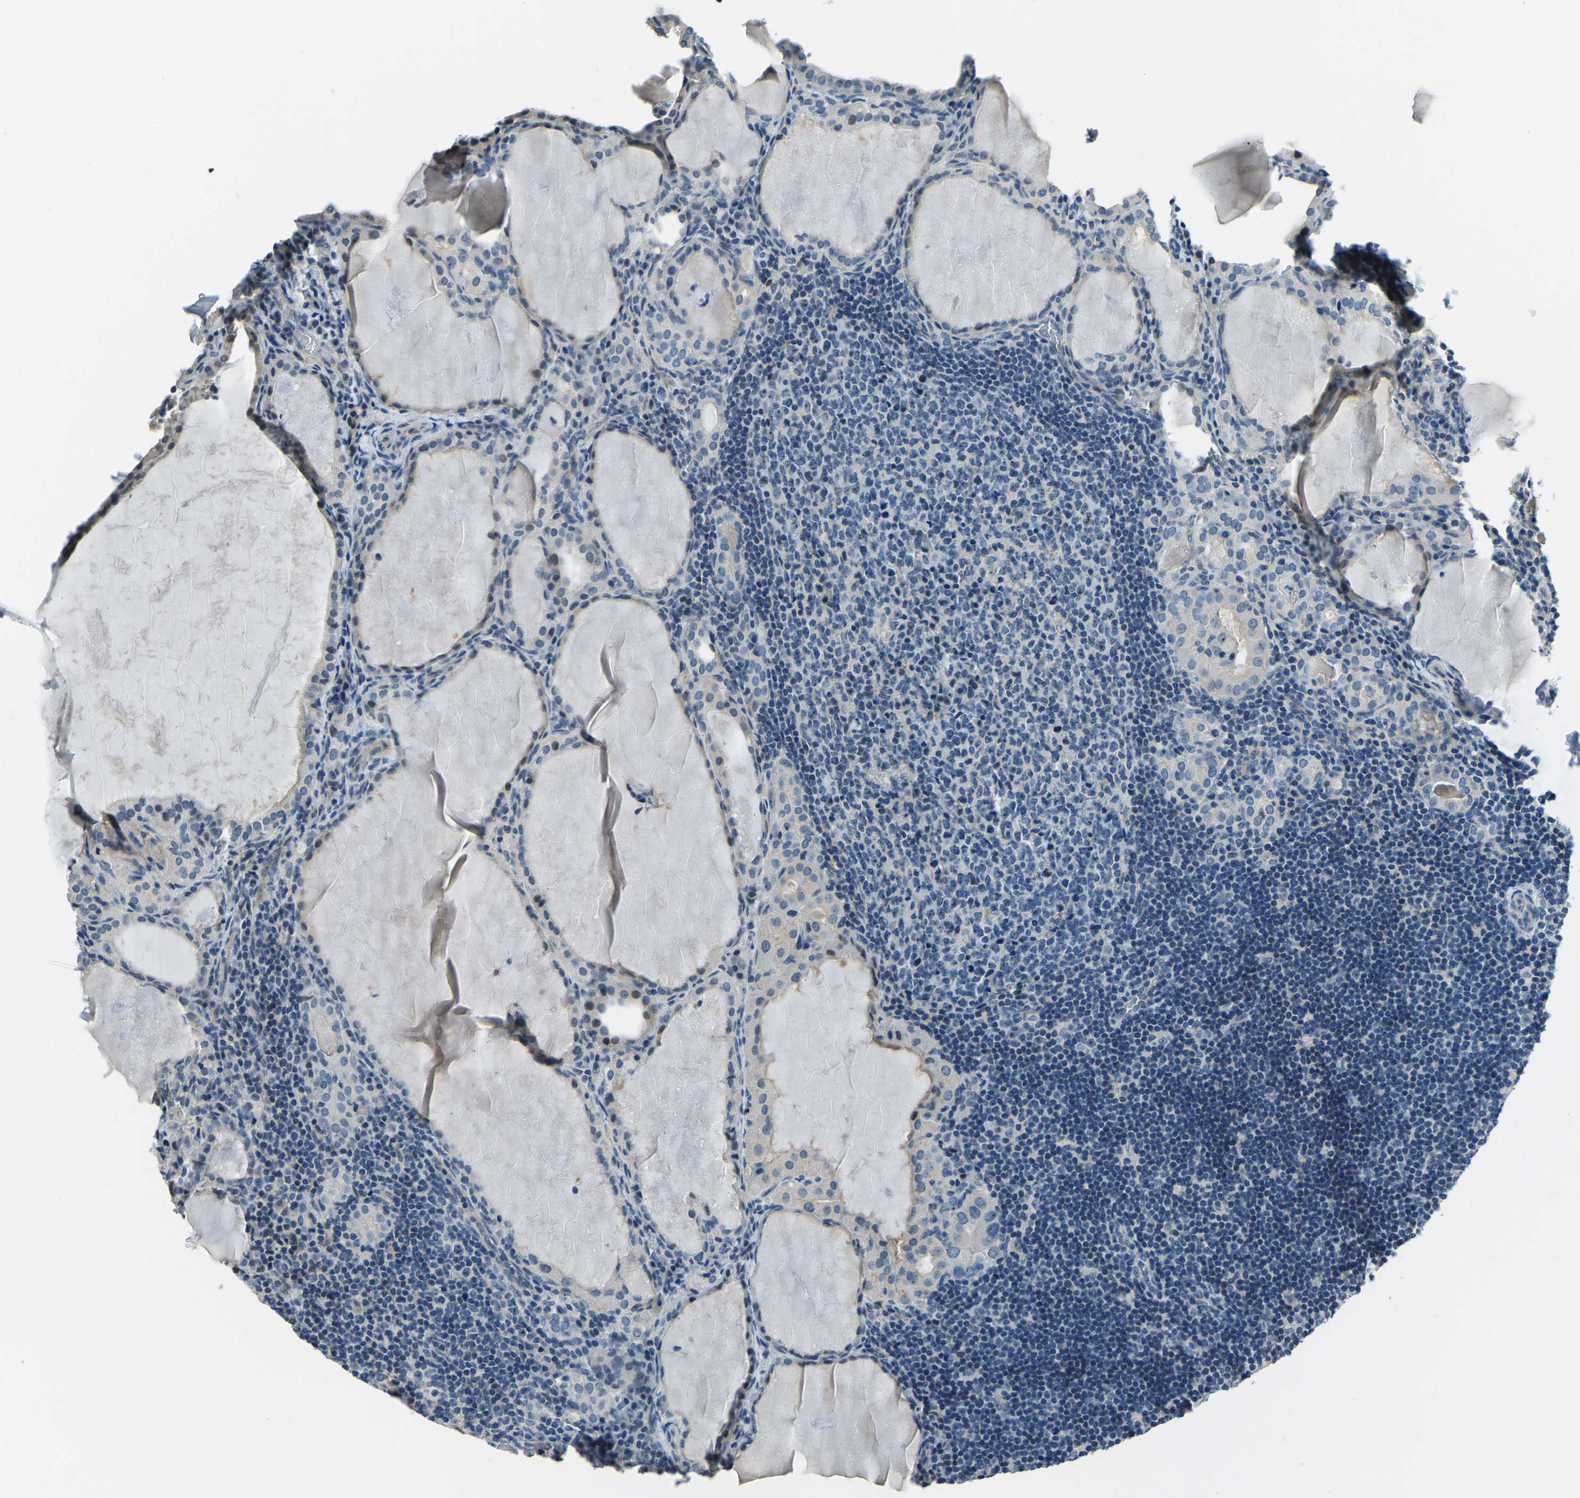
{"staining": {"intensity": "negative", "quantity": "none", "location": "none"}, "tissue": "thyroid cancer", "cell_type": "Tumor cells", "image_type": "cancer", "snomed": [{"axis": "morphology", "description": "Papillary adenocarcinoma, NOS"}, {"axis": "topography", "description": "Thyroid gland"}], "caption": "Thyroid cancer (papillary adenocarcinoma) was stained to show a protein in brown. There is no significant staining in tumor cells.", "gene": "RRP1", "patient": {"sex": "female", "age": 42}}